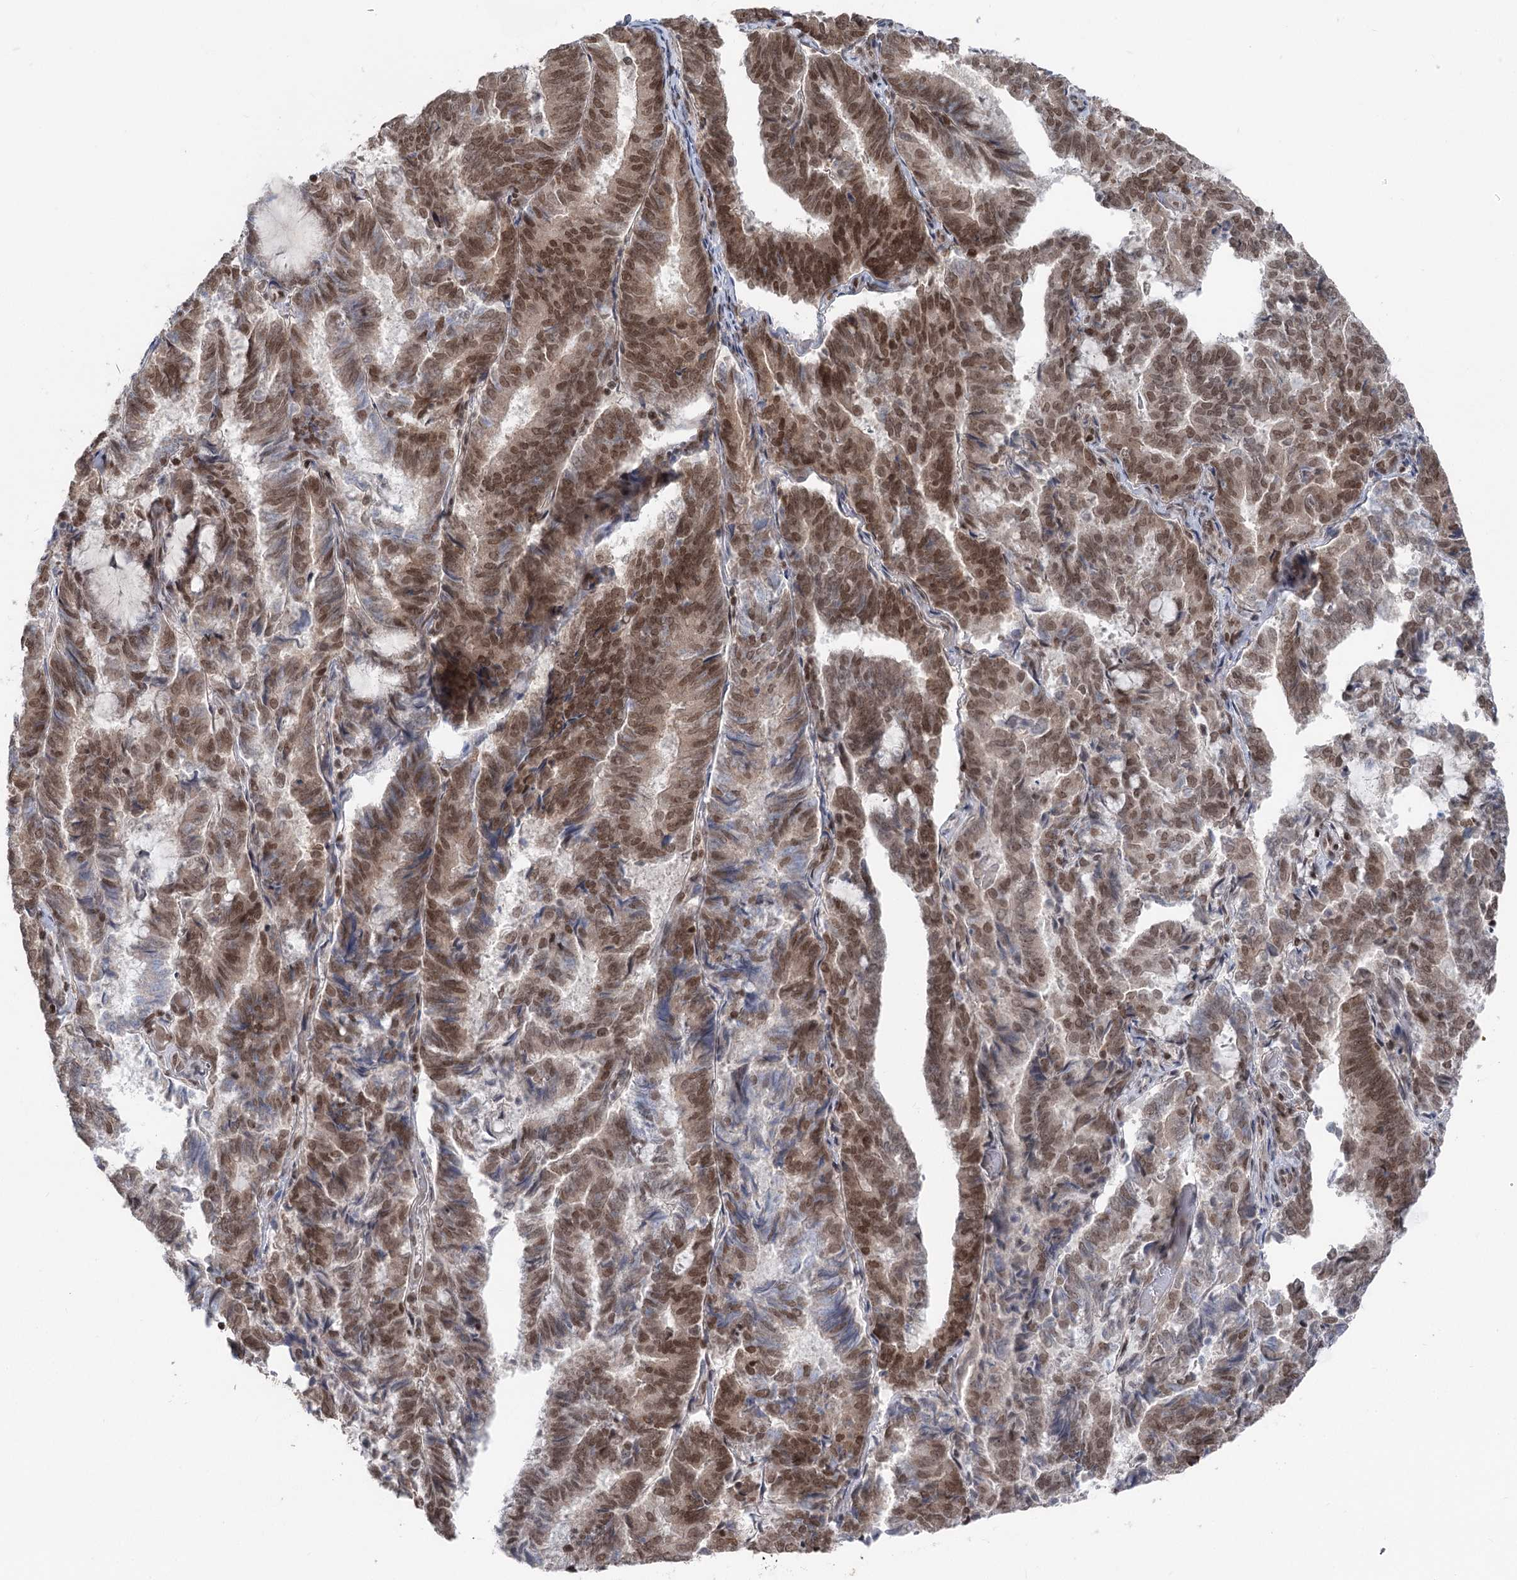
{"staining": {"intensity": "strong", "quantity": ">75%", "location": "nuclear"}, "tissue": "endometrial cancer", "cell_type": "Tumor cells", "image_type": "cancer", "snomed": [{"axis": "morphology", "description": "Adenocarcinoma, NOS"}, {"axis": "topography", "description": "Endometrium"}], "caption": "DAB (3,3'-diaminobenzidine) immunohistochemical staining of adenocarcinoma (endometrial) displays strong nuclear protein positivity in approximately >75% of tumor cells.", "gene": "CGGBP1", "patient": {"sex": "female", "age": 80}}